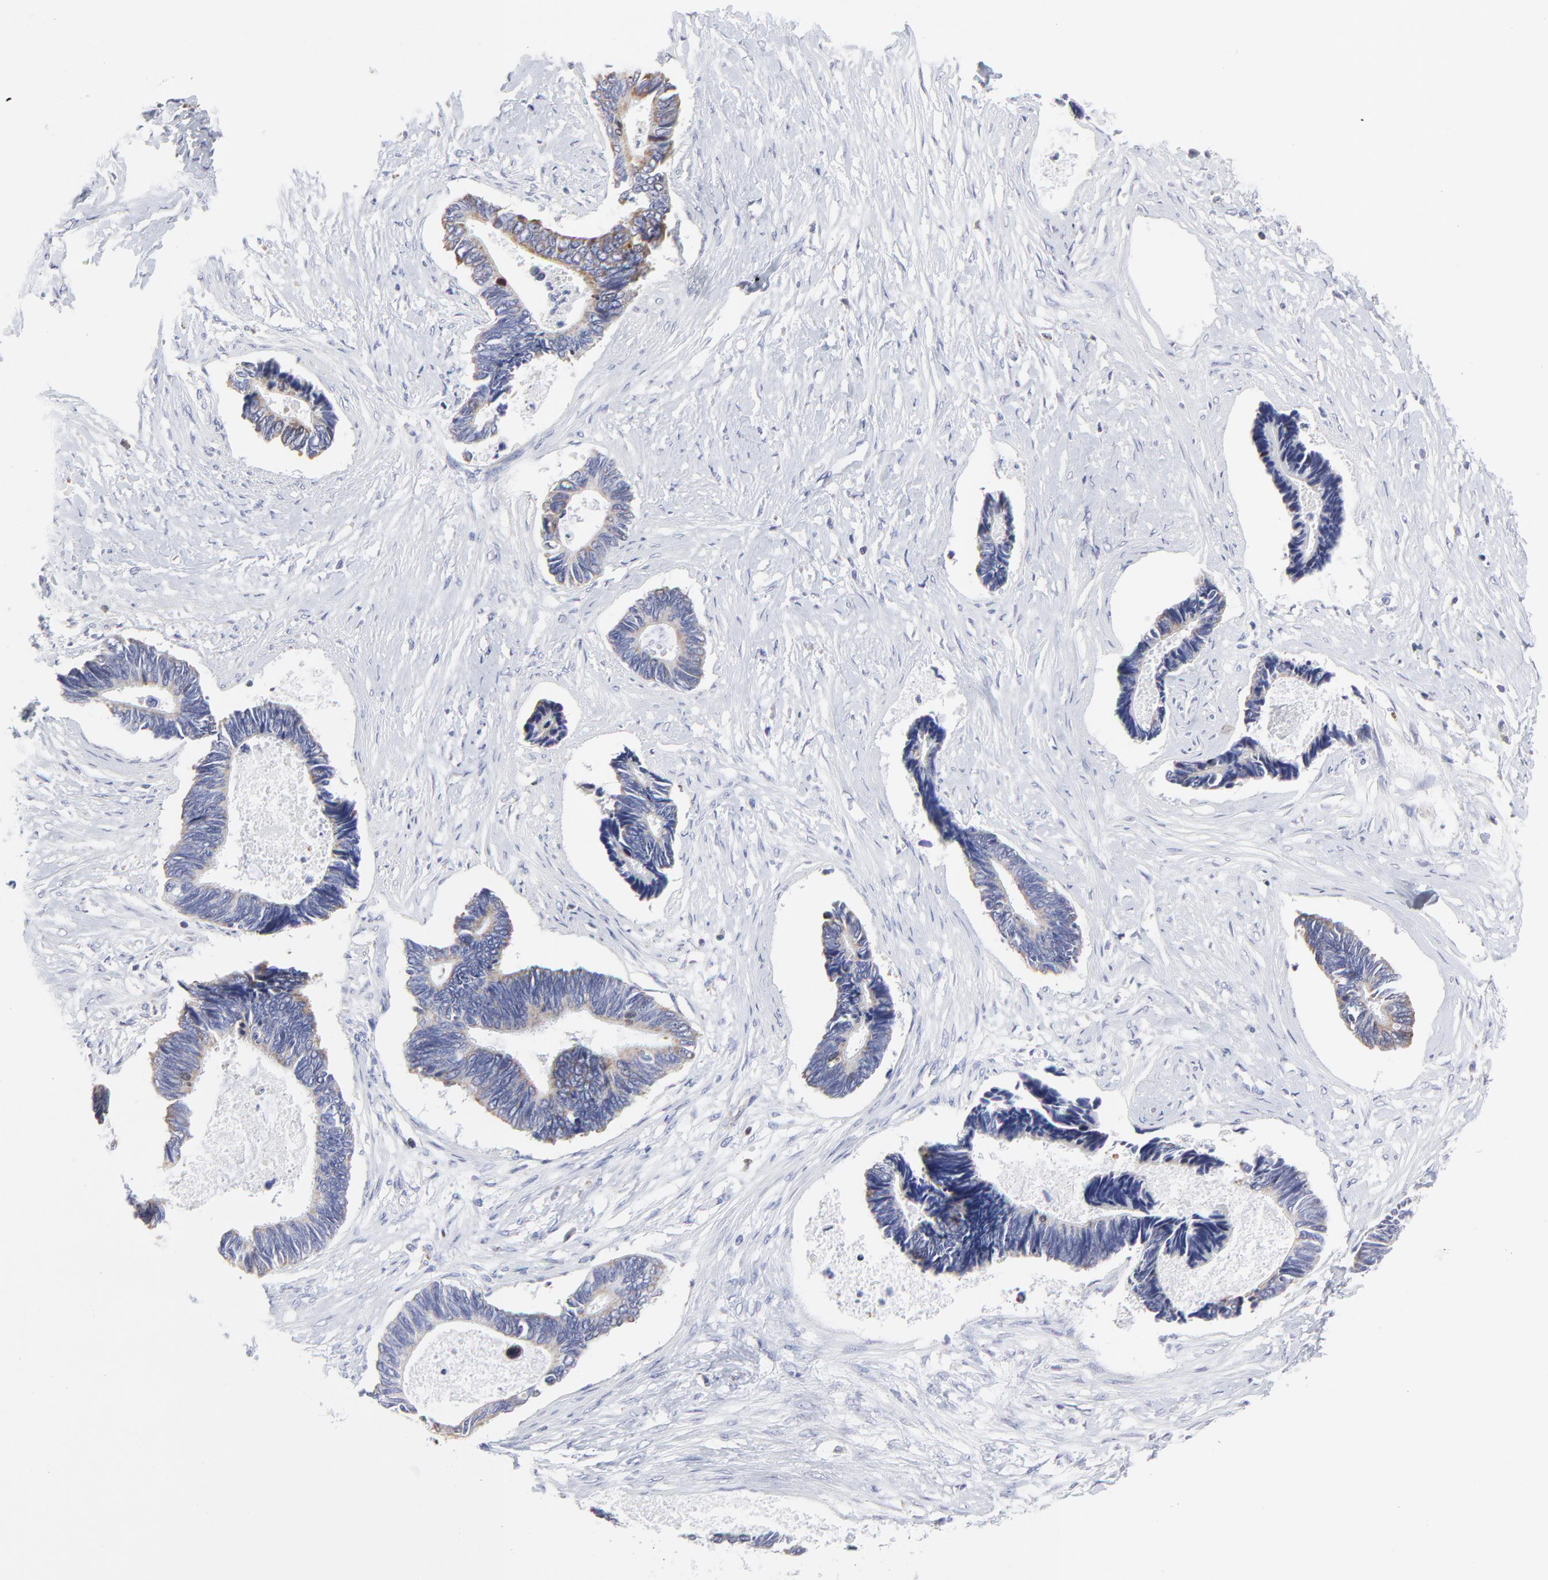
{"staining": {"intensity": "weak", "quantity": ">75%", "location": "cytoplasmic/membranous"}, "tissue": "pancreatic cancer", "cell_type": "Tumor cells", "image_type": "cancer", "snomed": [{"axis": "morphology", "description": "Adenocarcinoma, NOS"}, {"axis": "topography", "description": "Pancreas"}], "caption": "Immunohistochemistry histopathology image of neoplastic tissue: human pancreatic cancer (adenocarcinoma) stained using immunohistochemistry (IHC) reveals low levels of weak protein expression localized specifically in the cytoplasmic/membranous of tumor cells, appearing as a cytoplasmic/membranous brown color.", "gene": "NCAPH", "patient": {"sex": "female", "age": 70}}